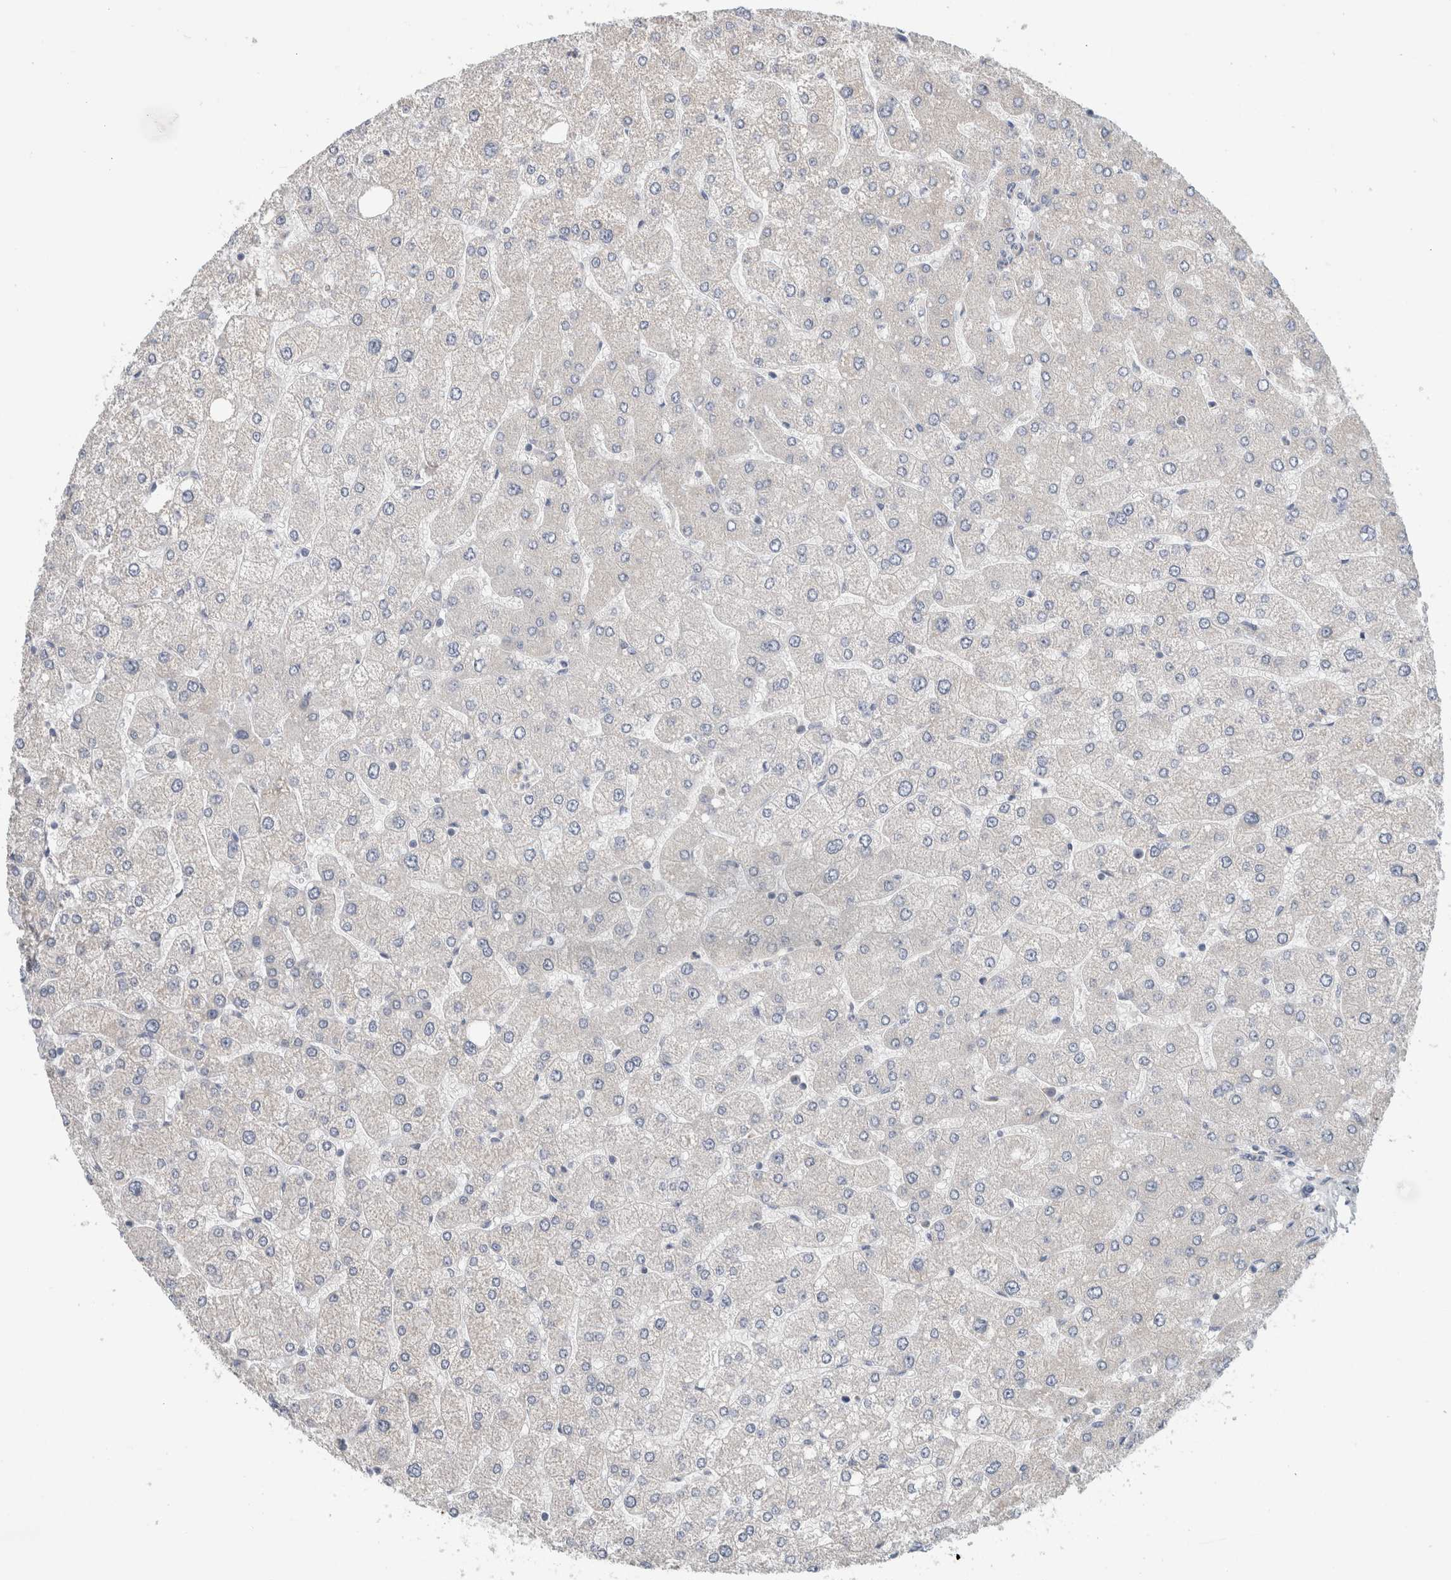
{"staining": {"intensity": "negative", "quantity": "none", "location": "none"}, "tissue": "liver", "cell_type": "Cholangiocytes", "image_type": "normal", "snomed": [{"axis": "morphology", "description": "Normal tissue, NOS"}, {"axis": "topography", "description": "Liver"}], "caption": "IHC histopathology image of unremarkable liver: liver stained with DAB (3,3'-diaminobenzidine) displays no significant protein staining in cholangiocytes. (Immunohistochemistry (ihc), brightfield microscopy, high magnification).", "gene": "CD55", "patient": {"sex": "male", "age": 55}}